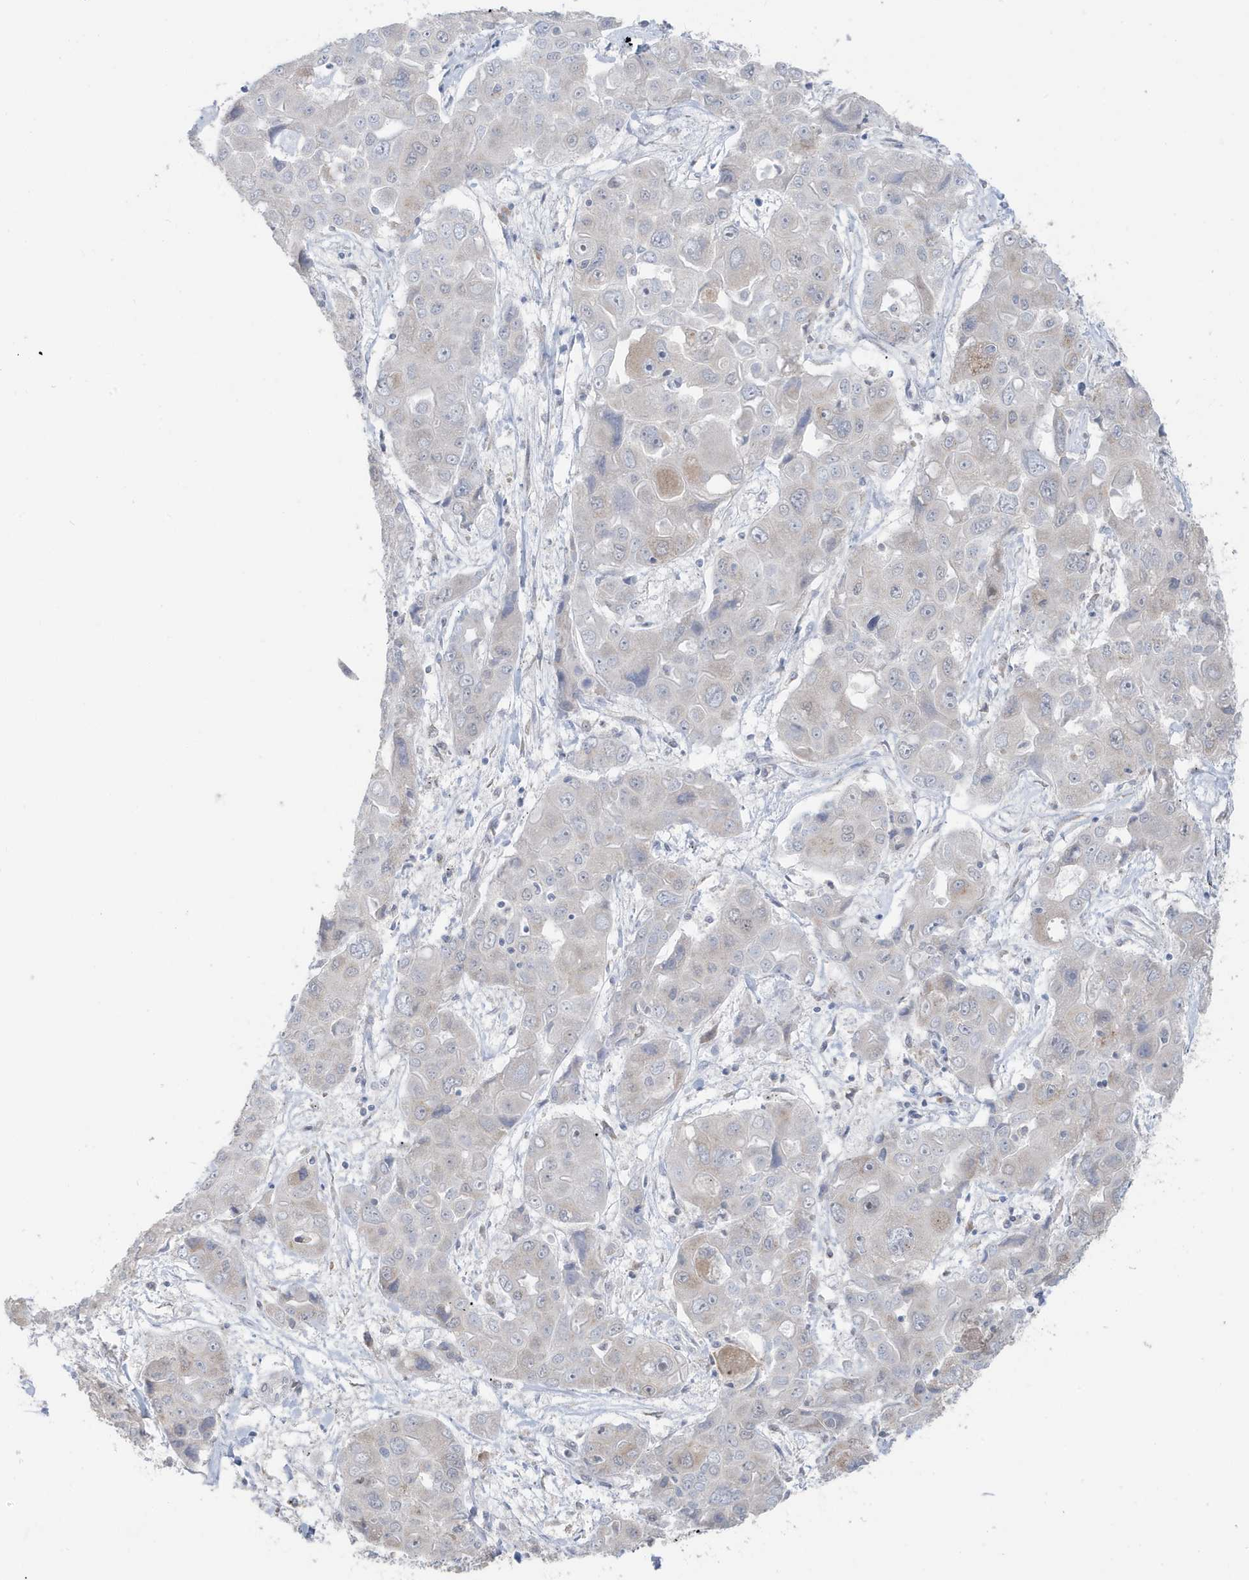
{"staining": {"intensity": "weak", "quantity": "<25%", "location": "cytoplasmic/membranous"}, "tissue": "liver cancer", "cell_type": "Tumor cells", "image_type": "cancer", "snomed": [{"axis": "morphology", "description": "Cholangiocarcinoma"}, {"axis": "topography", "description": "Liver"}], "caption": "An immunohistochemistry image of liver cancer (cholangiocarcinoma) is shown. There is no staining in tumor cells of liver cancer (cholangiocarcinoma).", "gene": "RER1", "patient": {"sex": "male", "age": 67}}